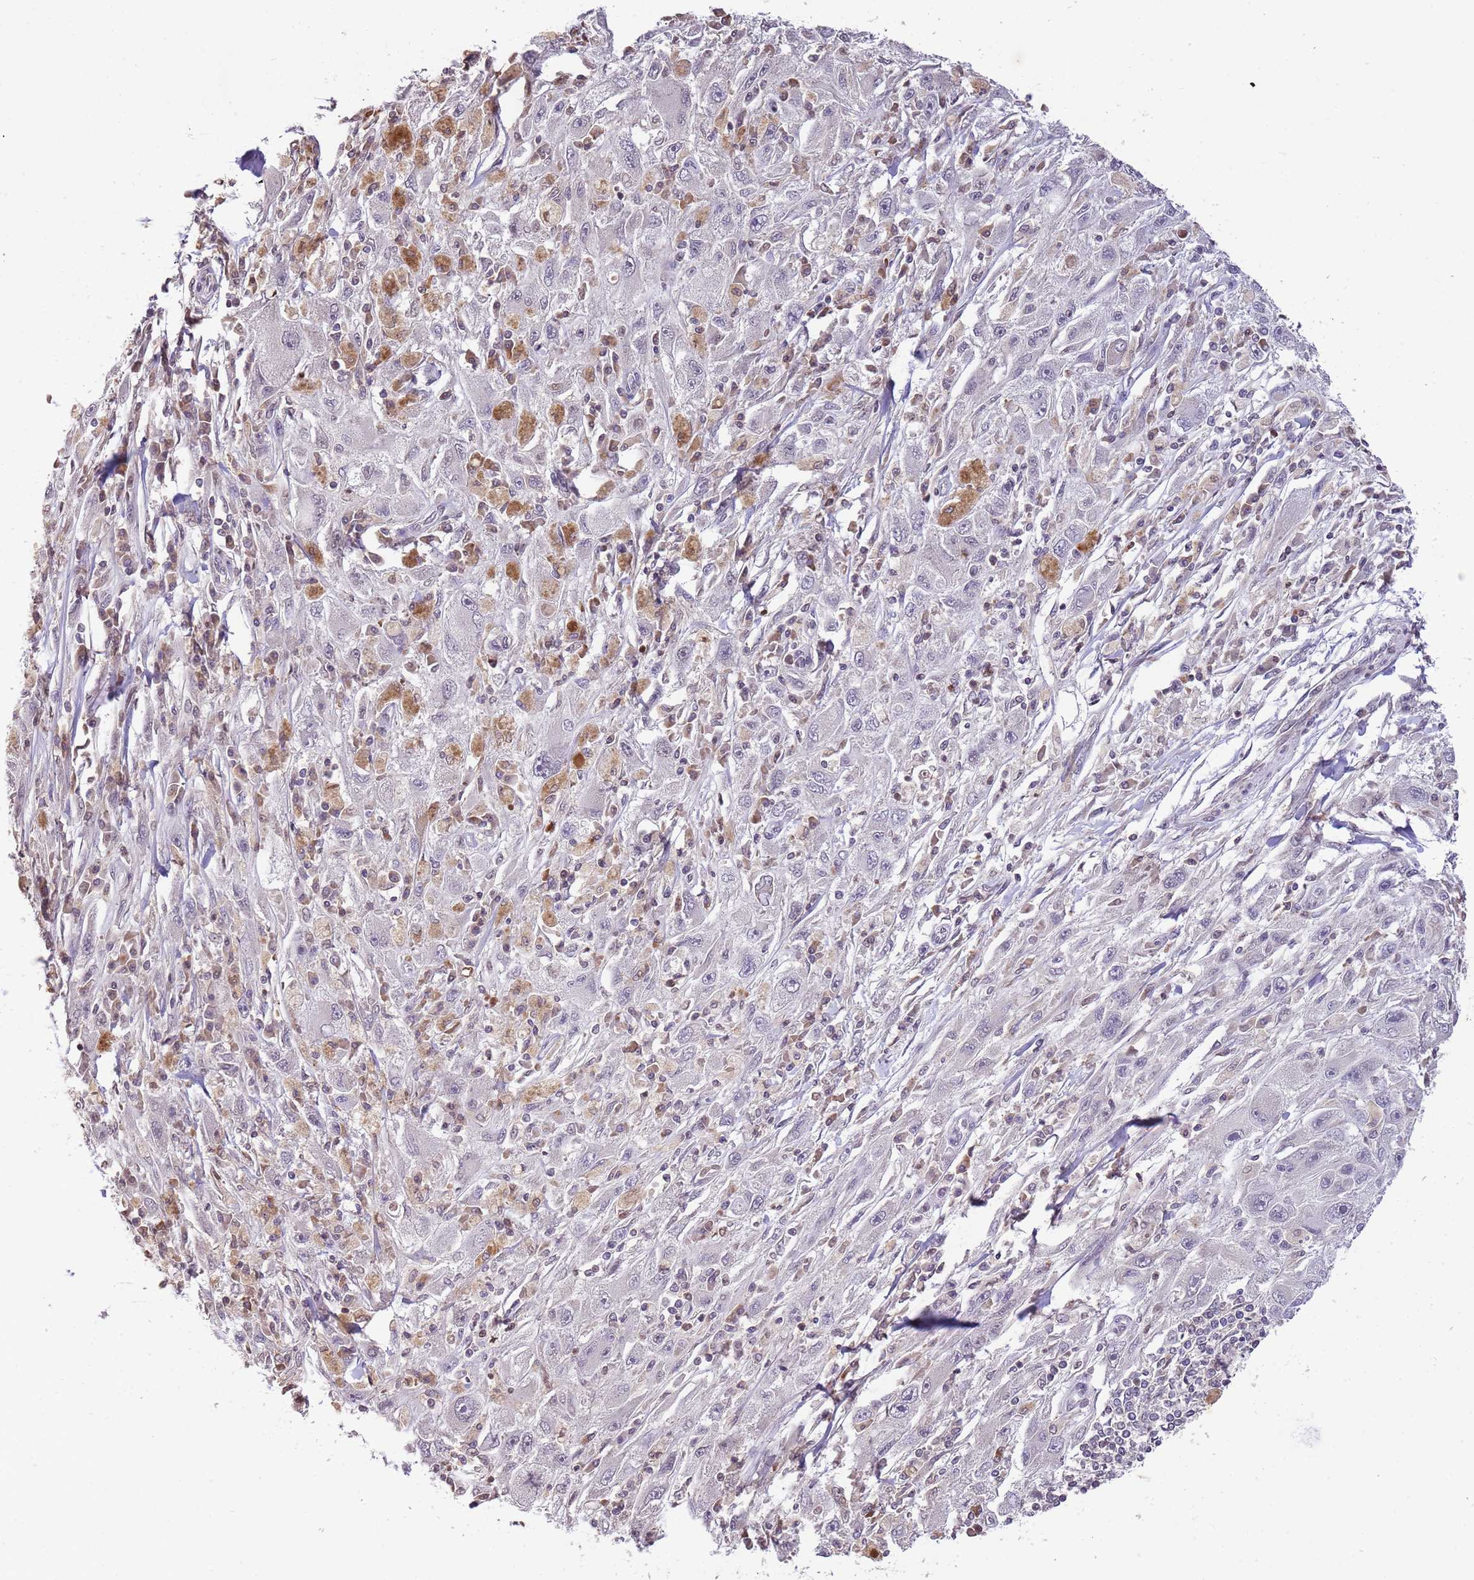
{"staining": {"intensity": "negative", "quantity": "none", "location": "none"}, "tissue": "melanoma", "cell_type": "Tumor cells", "image_type": "cancer", "snomed": [{"axis": "morphology", "description": "Malignant melanoma, Metastatic site"}, {"axis": "topography", "description": "Skin"}], "caption": "Melanoma stained for a protein using immunohistochemistry (IHC) demonstrates no staining tumor cells.", "gene": "SLC16A4", "patient": {"sex": "male", "age": 53}}